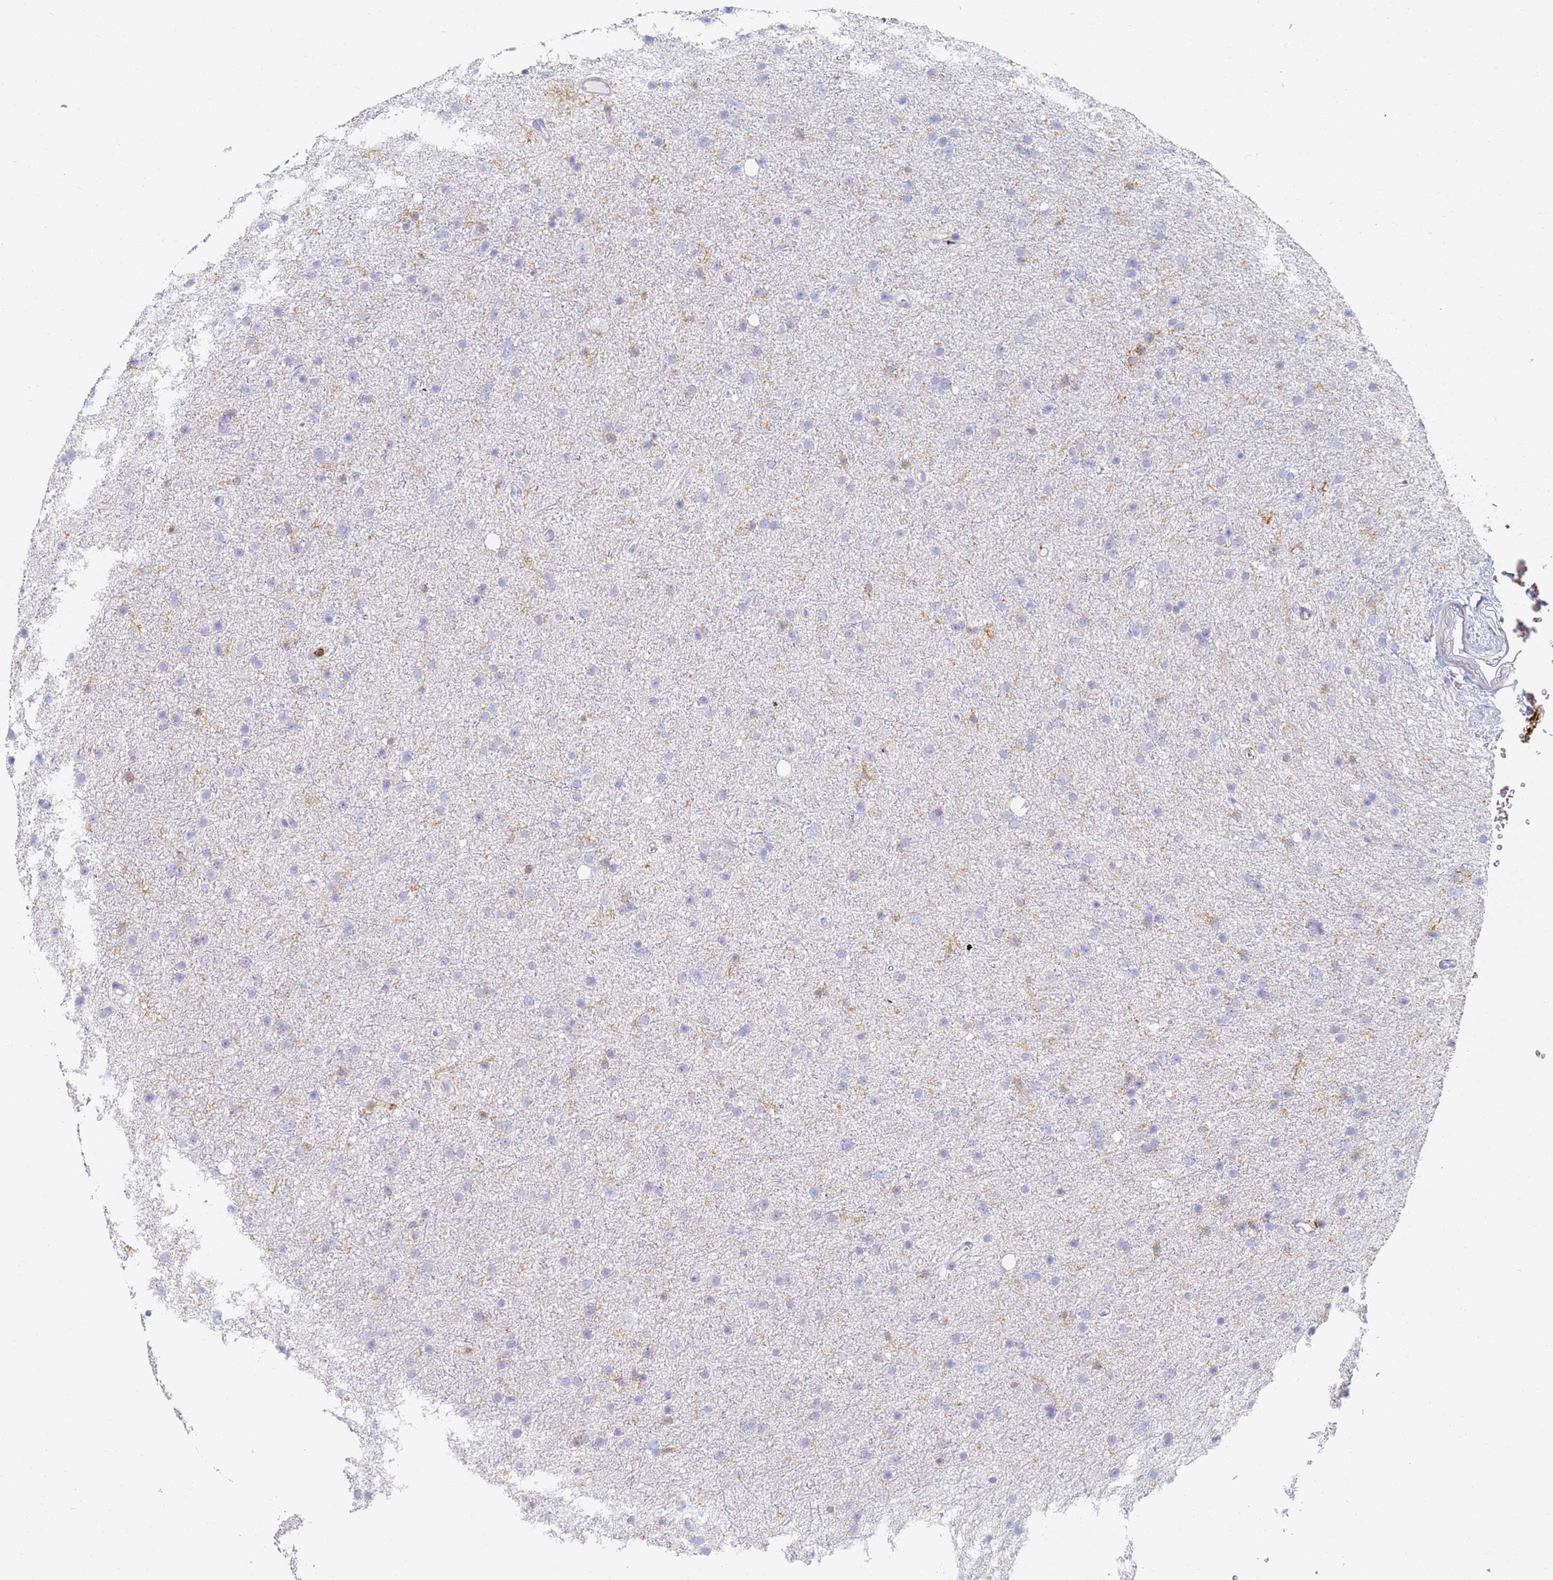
{"staining": {"intensity": "negative", "quantity": "none", "location": "none"}, "tissue": "glioma", "cell_type": "Tumor cells", "image_type": "cancer", "snomed": [{"axis": "morphology", "description": "Glioma, malignant, Low grade"}, {"axis": "topography", "description": "Cerebral cortex"}], "caption": "This is an IHC image of glioma. There is no staining in tumor cells.", "gene": "BIN2", "patient": {"sex": "female", "age": 39}}